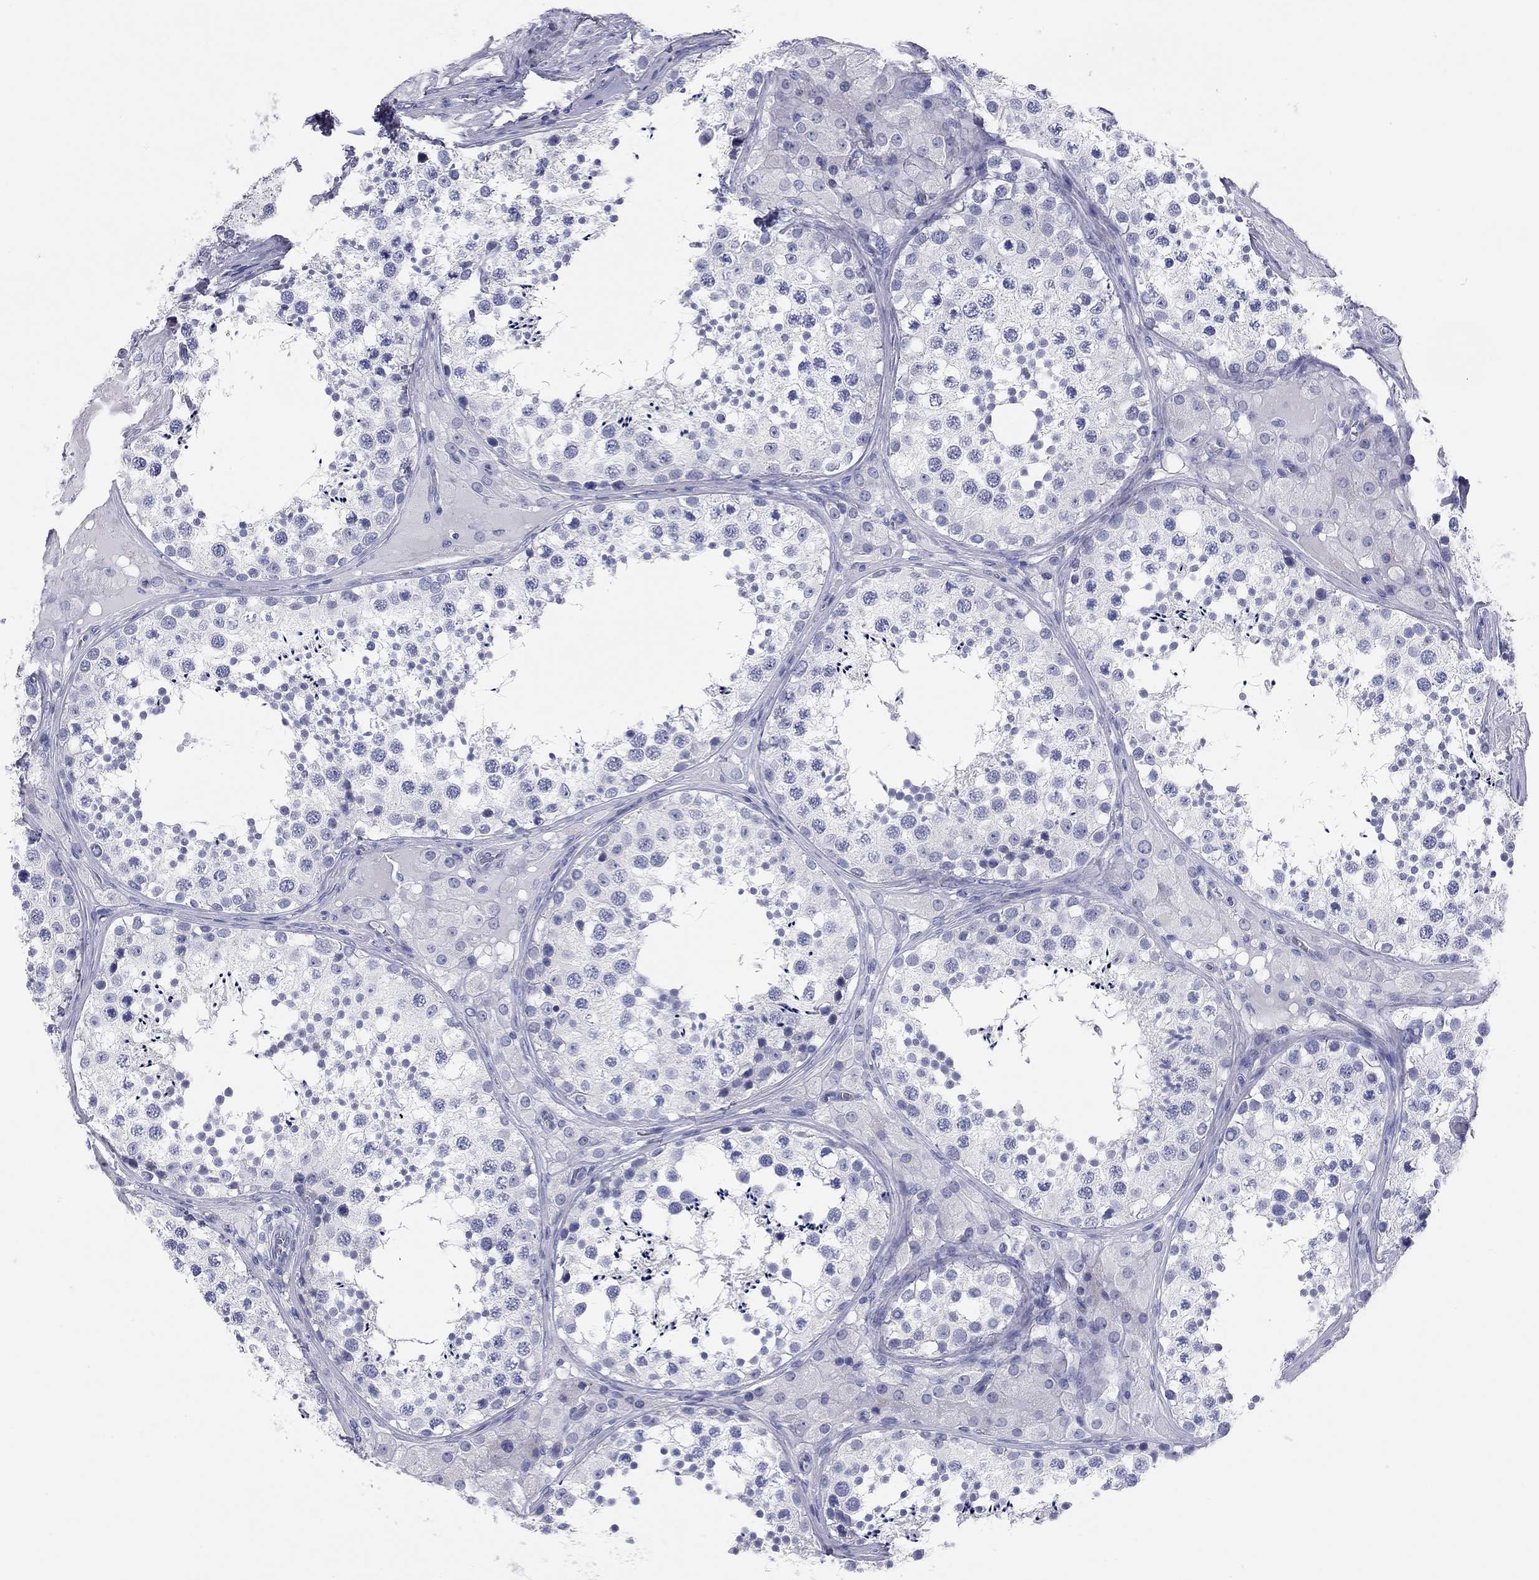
{"staining": {"intensity": "negative", "quantity": "none", "location": "none"}, "tissue": "testis", "cell_type": "Cells in seminiferous ducts", "image_type": "normal", "snomed": [{"axis": "morphology", "description": "Normal tissue, NOS"}, {"axis": "topography", "description": "Testis"}], "caption": "Immunohistochemistry (IHC) histopathology image of unremarkable human testis stained for a protein (brown), which displays no staining in cells in seminiferous ducts. (DAB immunohistochemistry (IHC), high magnification).", "gene": "ENSG00000269035", "patient": {"sex": "male", "age": 34}}